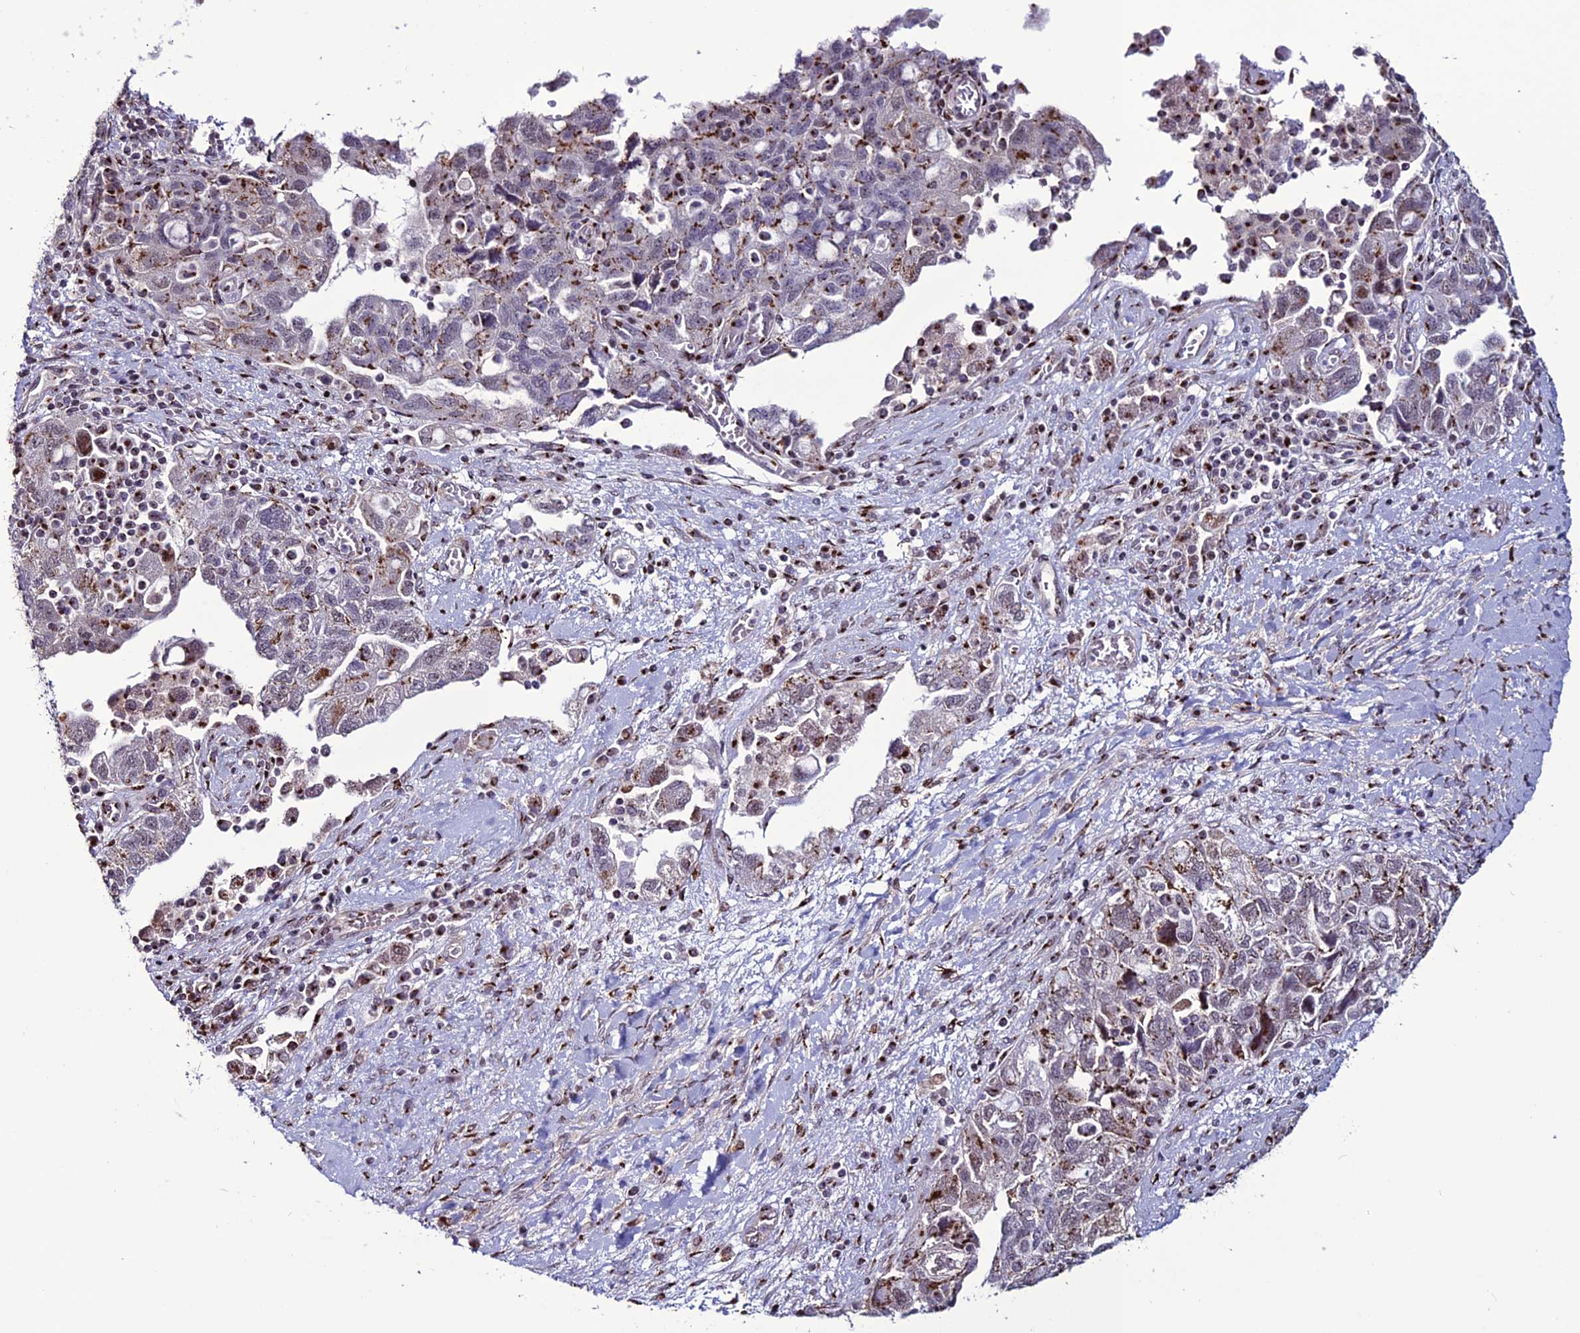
{"staining": {"intensity": "strong", "quantity": "<25%", "location": "cytoplasmic/membranous"}, "tissue": "ovarian cancer", "cell_type": "Tumor cells", "image_type": "cancer", "snomed": [{"axis": "morphology", "description": "Carcinoma, NOS"}, {"axis": "morphology", "description": "Cystadenocarcinoma, serous, NOS"}, {"axis": "topography", "description": "Ovary"}], "caption": "The immunohistochemical stain highlights strong cytoplasmic/membranous positivity in tumor cells of ovarian carcinoma tissue.", "gene": "PLEKHA4", "patient": {"sex": "female", "age": 69}}